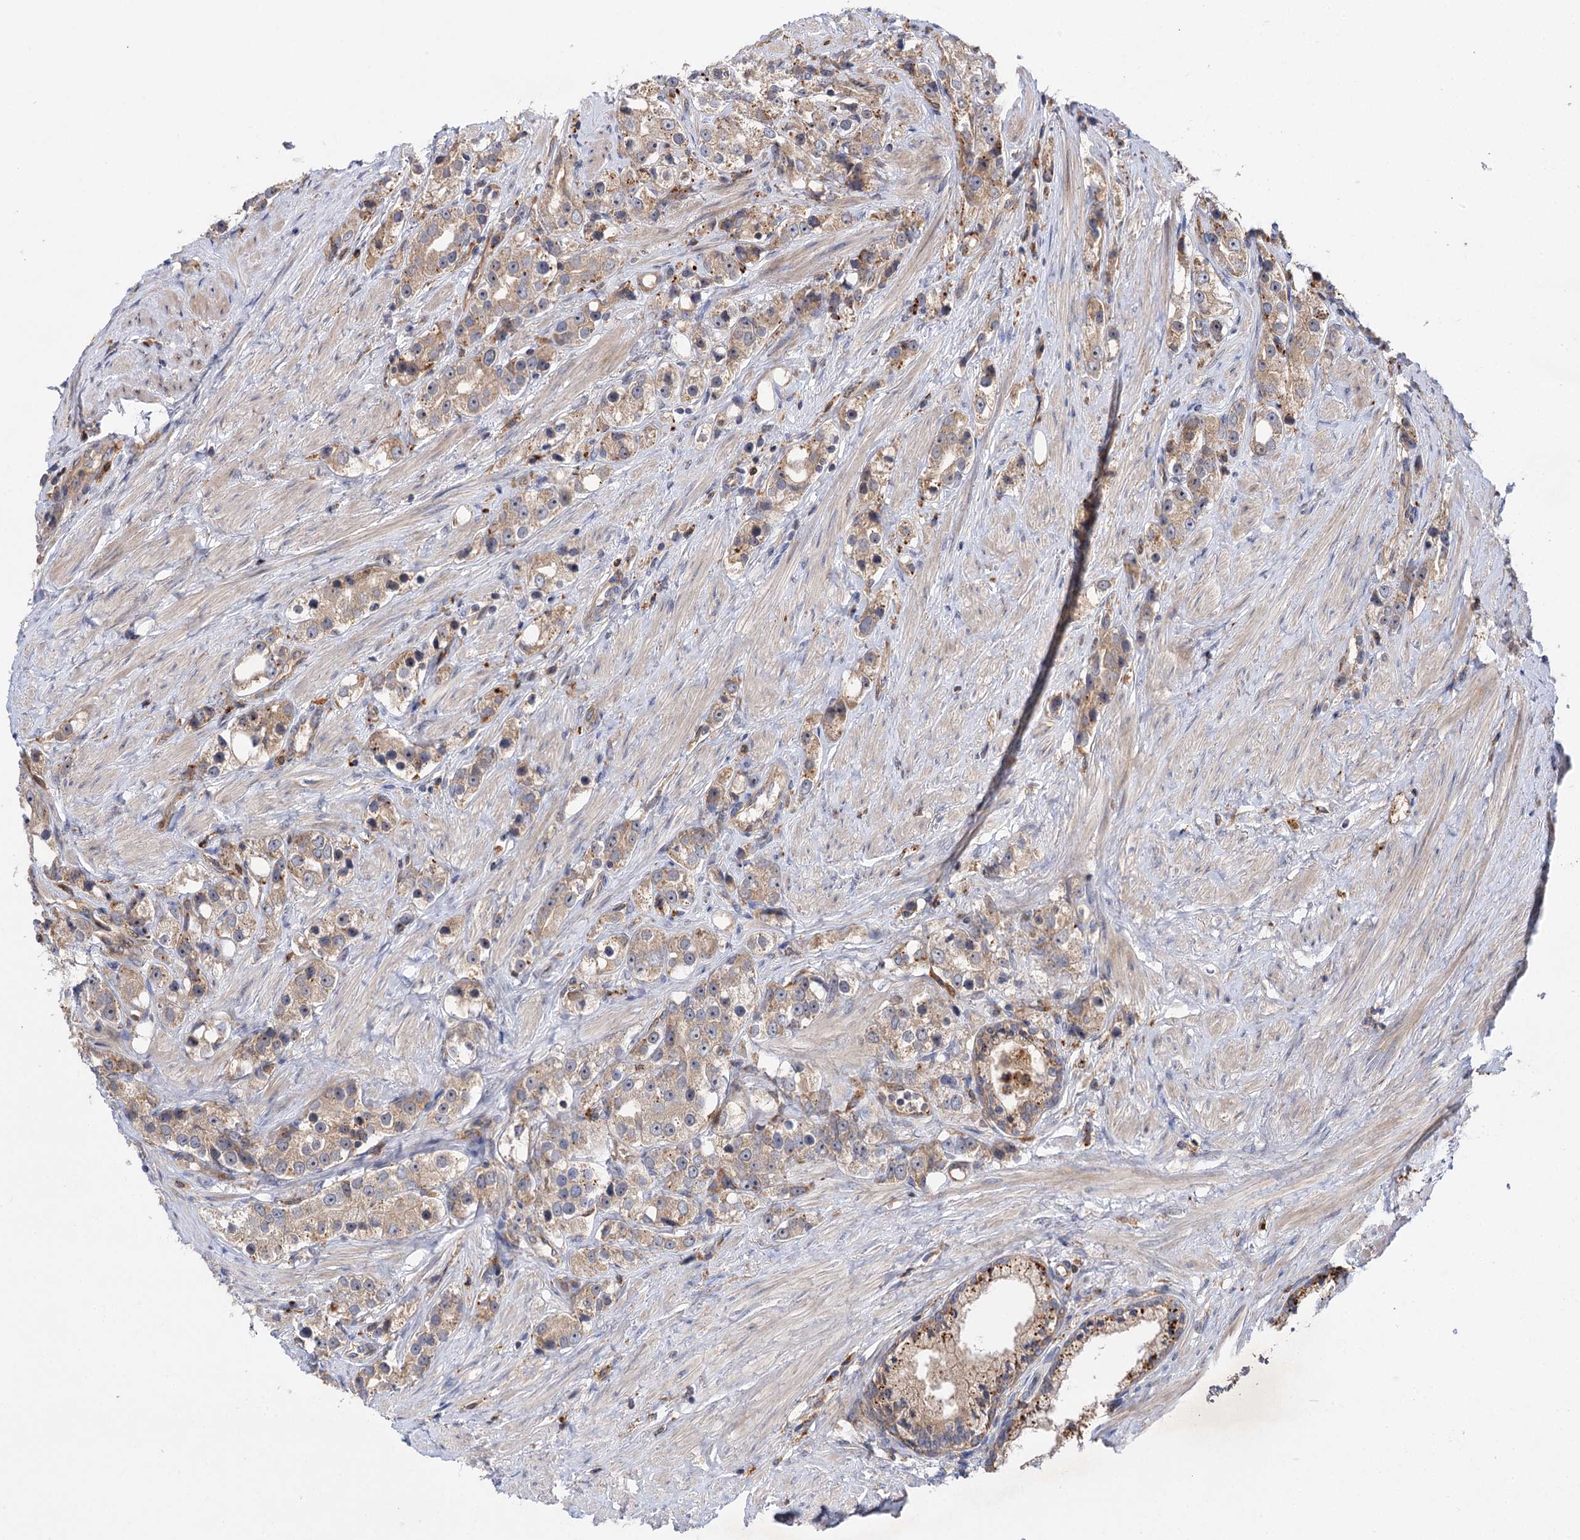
{"staining": {"intensity": "weak", "quantity": ">75%", "location": "cytoplasmic/membranous"}, "tissue": "prostate cancer", "cell_type": "Tumor cells", "image_type": "cancer", "snomed": [{"axis": "morphology", "description": "Adenocarcinoma, NOS"}, {"axis": "topography", "description": "Prostate"}], "caption": "IHC of human prostate cancer demonstrates low levels of weak cytoplasmic/membranous staining in about >75% of tumor cells.", "gene": "PATL1", "patient": {"sex": "male", "age": 79}}